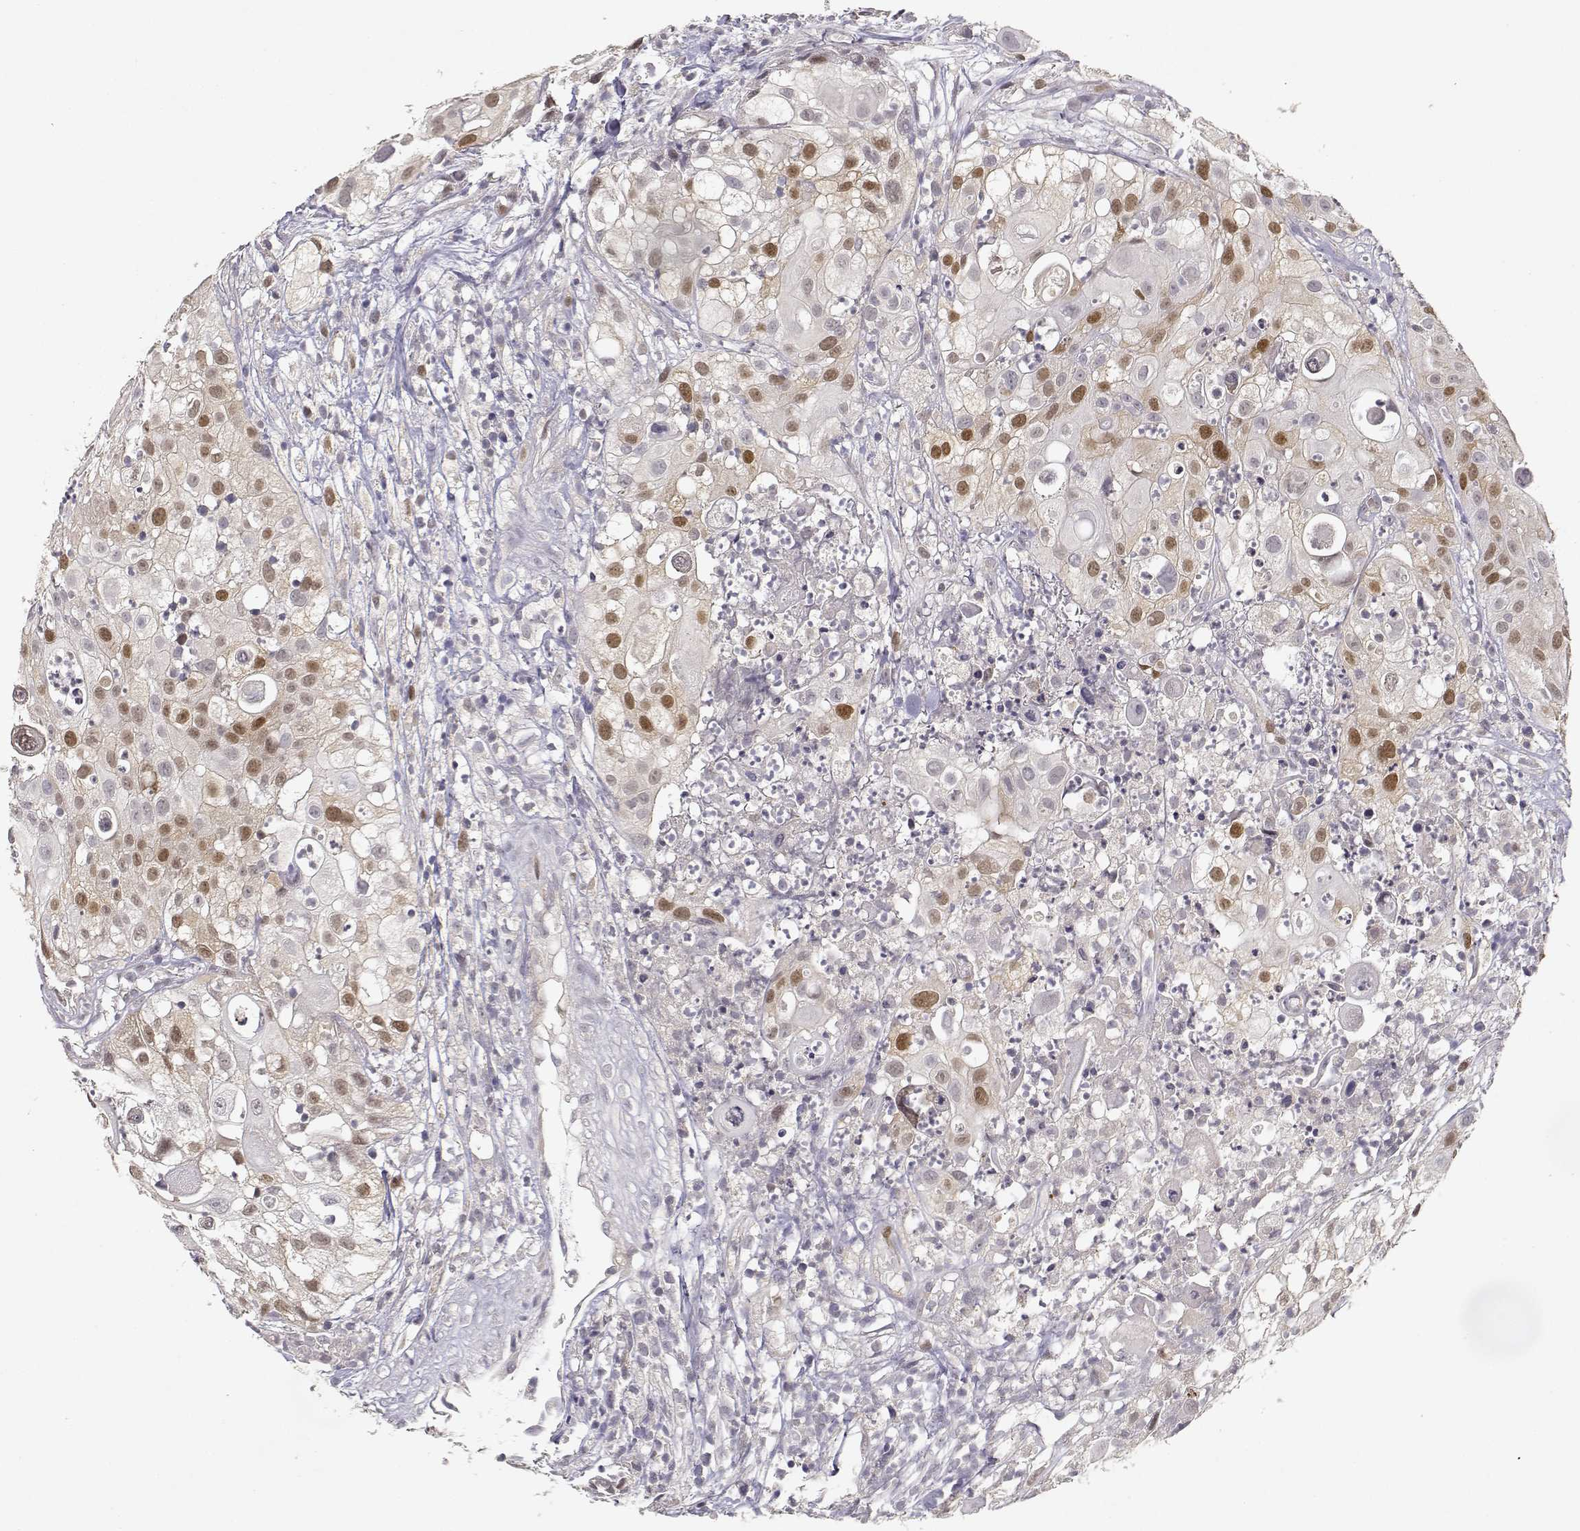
{"staining": {"intensity": "moderate", "quantity": "25%-75%", "location": "nuclear"}, "tissue": "urothelial cancer", "cell_type": "Tumor cells", "image_type": "cancer", "snomed": [{"axis": "morphology", "description": "Urothelial carcinoma, High grade"}, {"axis": "topography", "description": "Urinary bladder"}], "caption": "Brown immunohistochemical staining in human high-grade urothelial carcinoma shows moderate nuclear positivity in approximately 25%-75% of tumor cells.", "gene": "RAD51", "patient": {"sex": "female", "age": 79}}